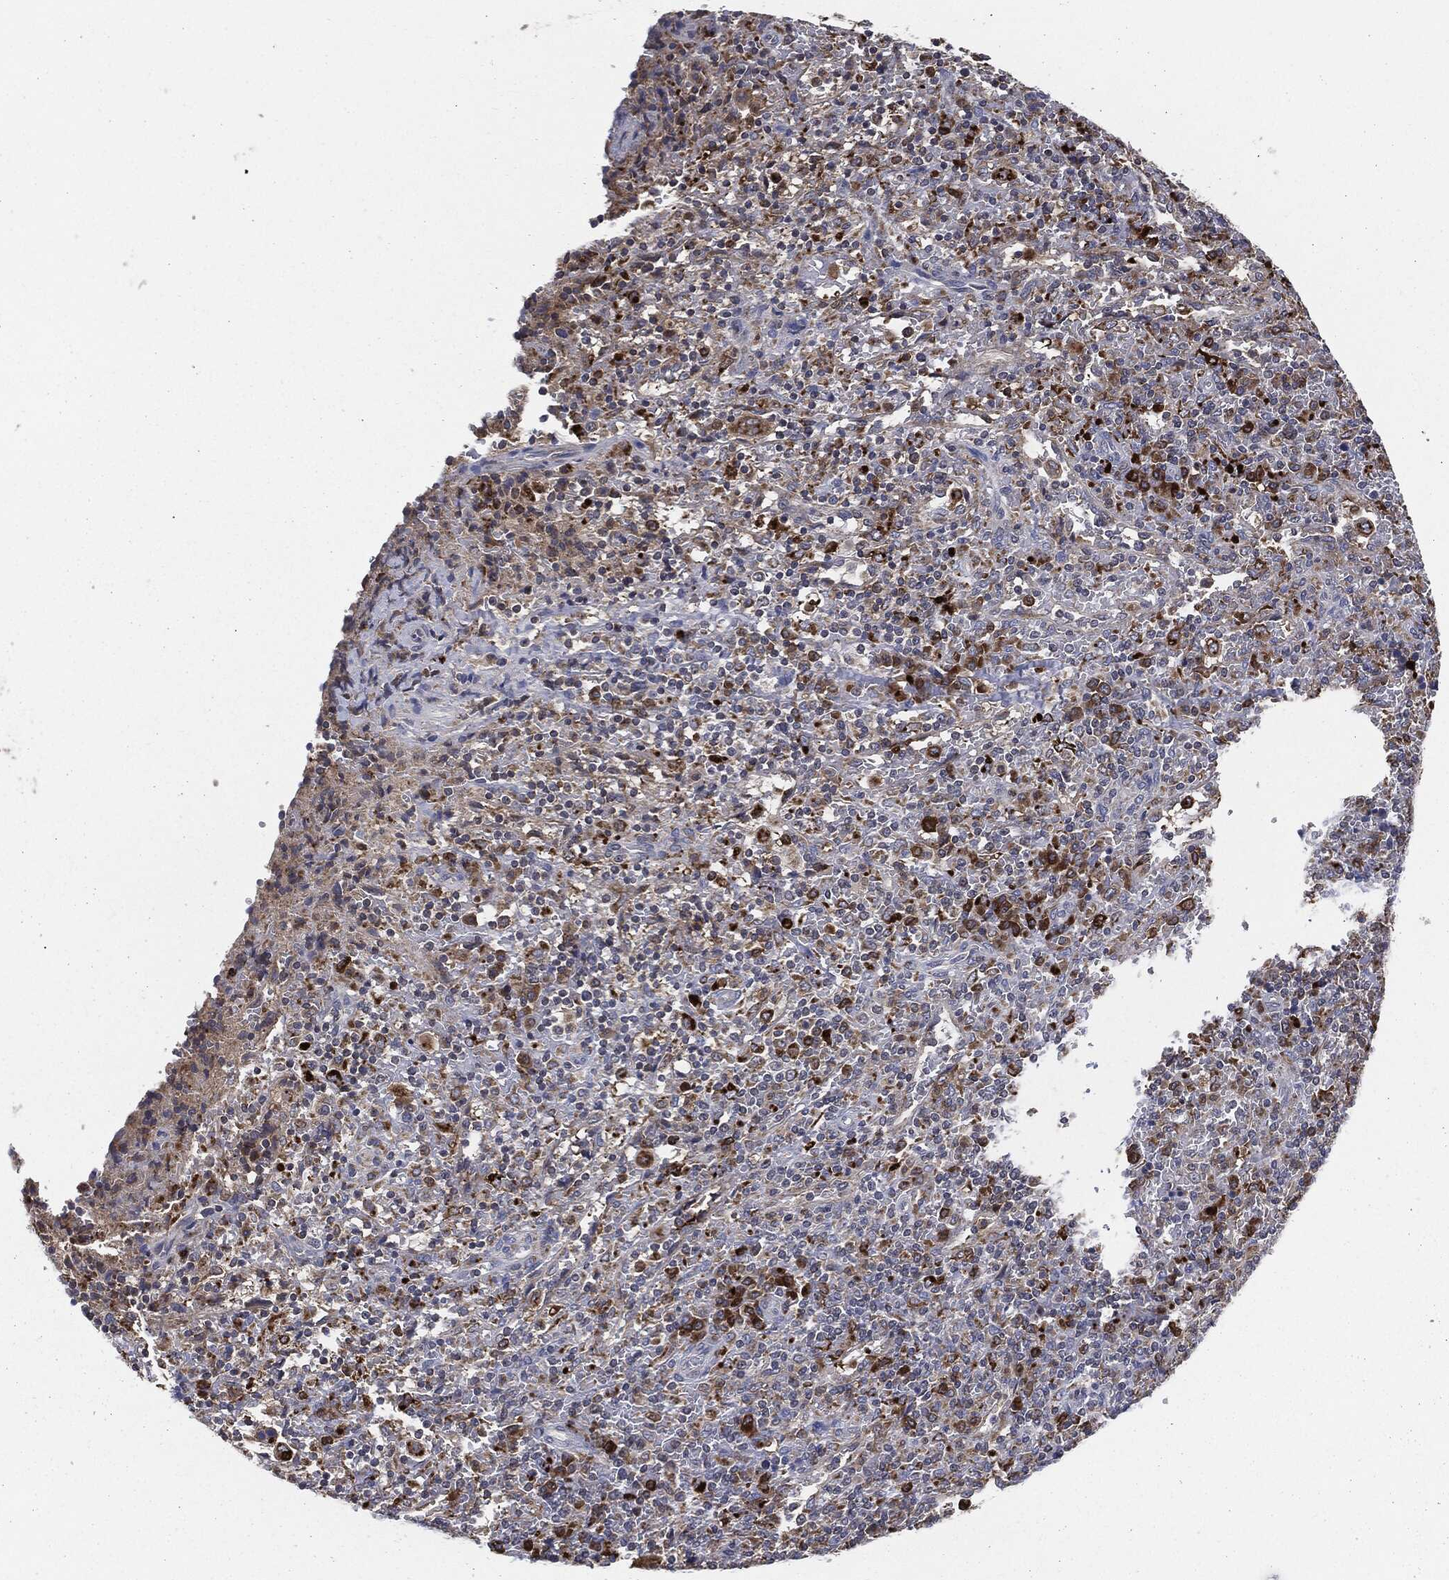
{"staining": {"intensity": "strong", "quantity": "<25%", "location": "cytoplasmic/membranous"}, "tissue": "lymphoma", "cell_type": "Tumor cells", "image_type": "cancer", "snomed": [{"axis": "morphology", "description": "Malignant lymphoma, non-Hodgkin's type, Low grade"}, {"axis": "topography", "description": "Spleen"}], "caption": "Tumor cells display medium levels of strong cytoplasmic/membranous staining in approximately <25% of cells in malignant lymphoma, non-Hodgkin's type (low-grade).", "gene": "TMEM11", "patient": {"sex": "male", "age": 62}}